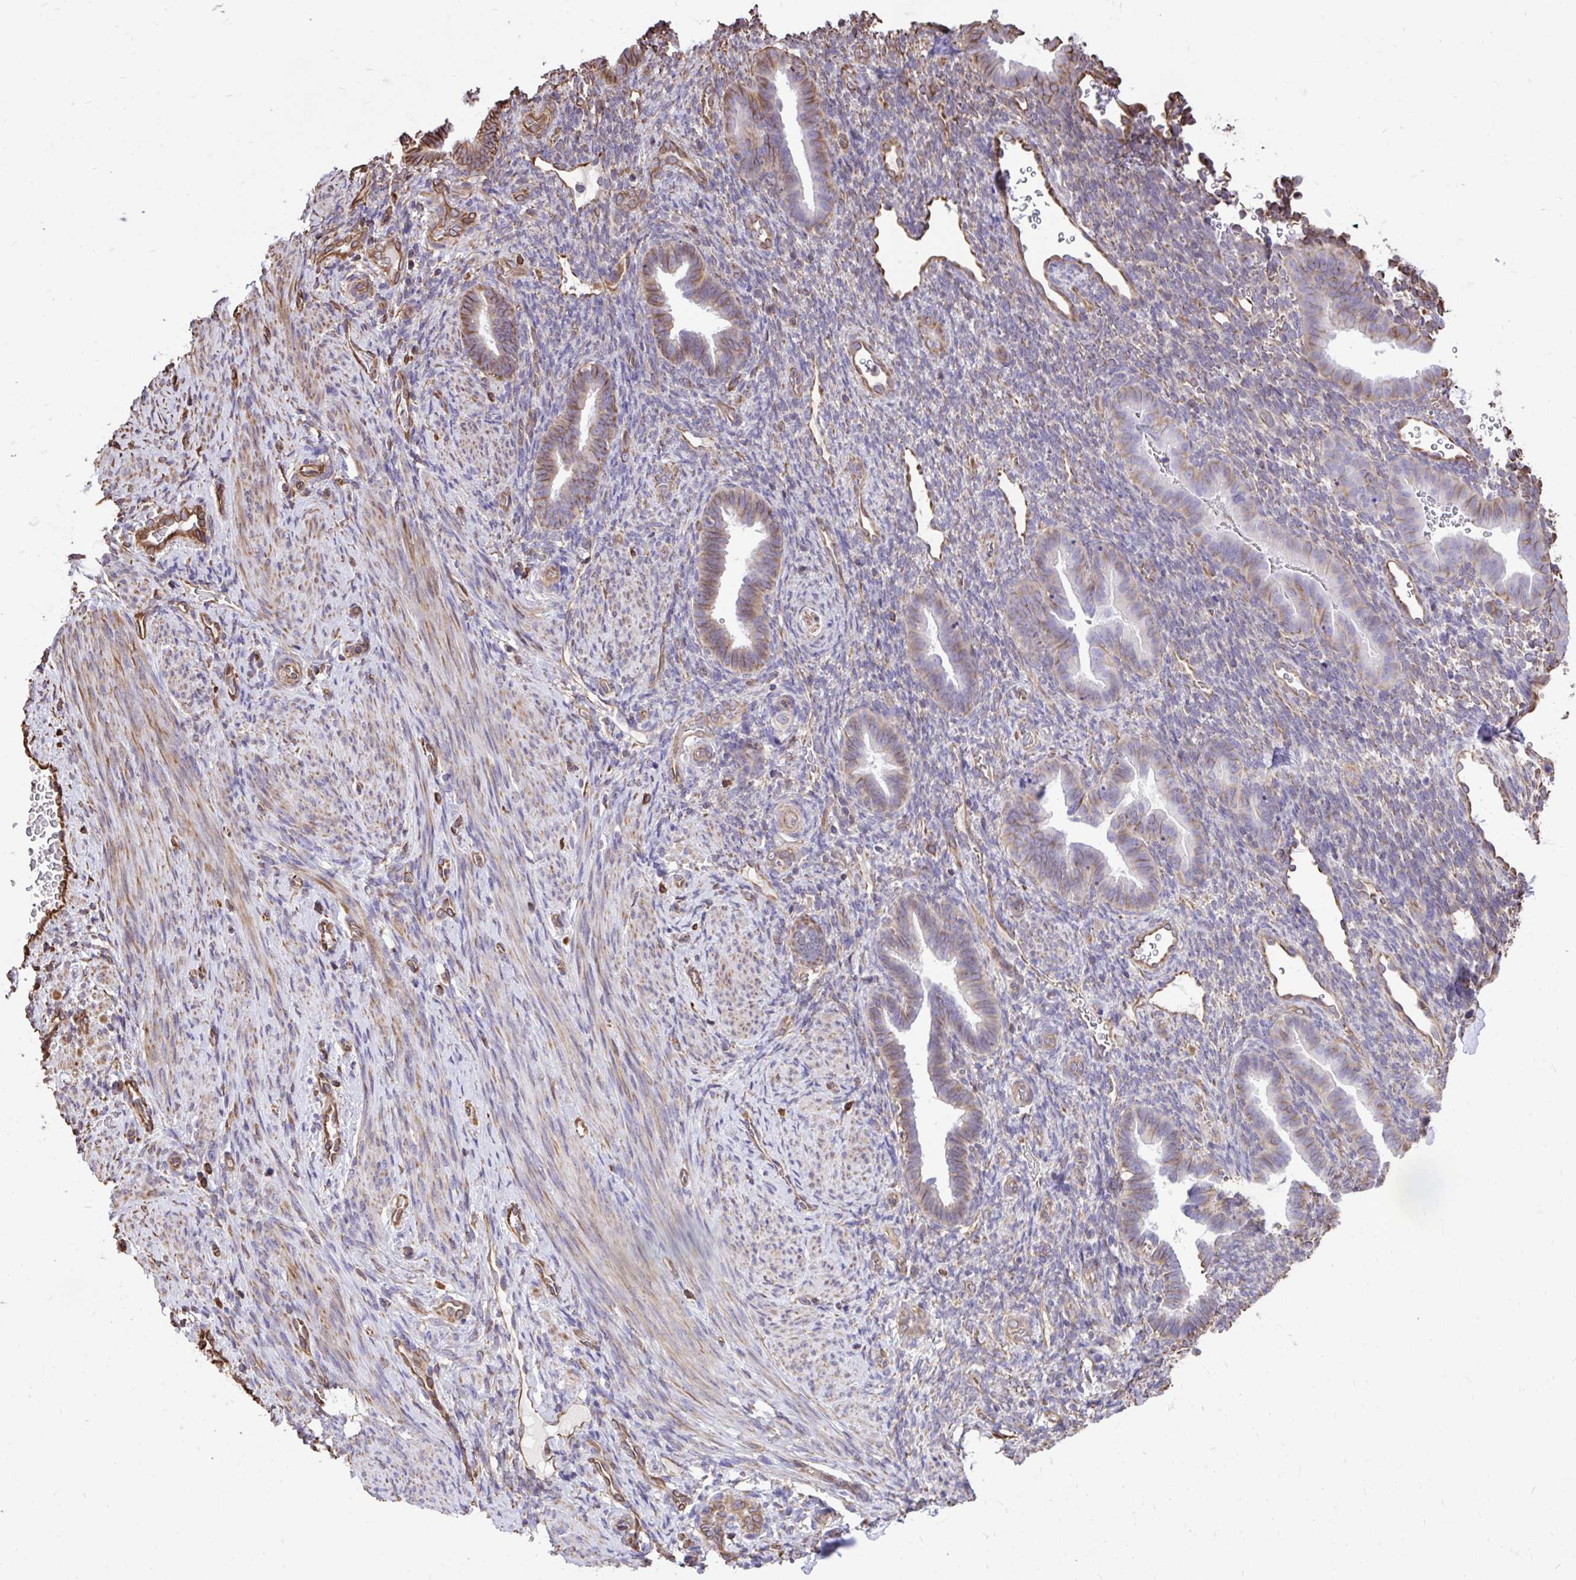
{"staining": {"intensity": "weak", "quantity": "<25%", "location": "cytoplasmic/membranous"}, "tissue": "endometrium", "cell_type": "Cells in endometrial stroma", "image_type": "normal", "snomed": [{"axis": "morphology", "description": "Normal tissue, NOS"}, {"axis": "topography", "description": "Endometrium"}], "caption": "Endometrium stained for a protein using IHC exhibits no positivity cells in endometrial stroma.", "gene": "RNF103", "patient": {"sex": "female", "age": 34}}